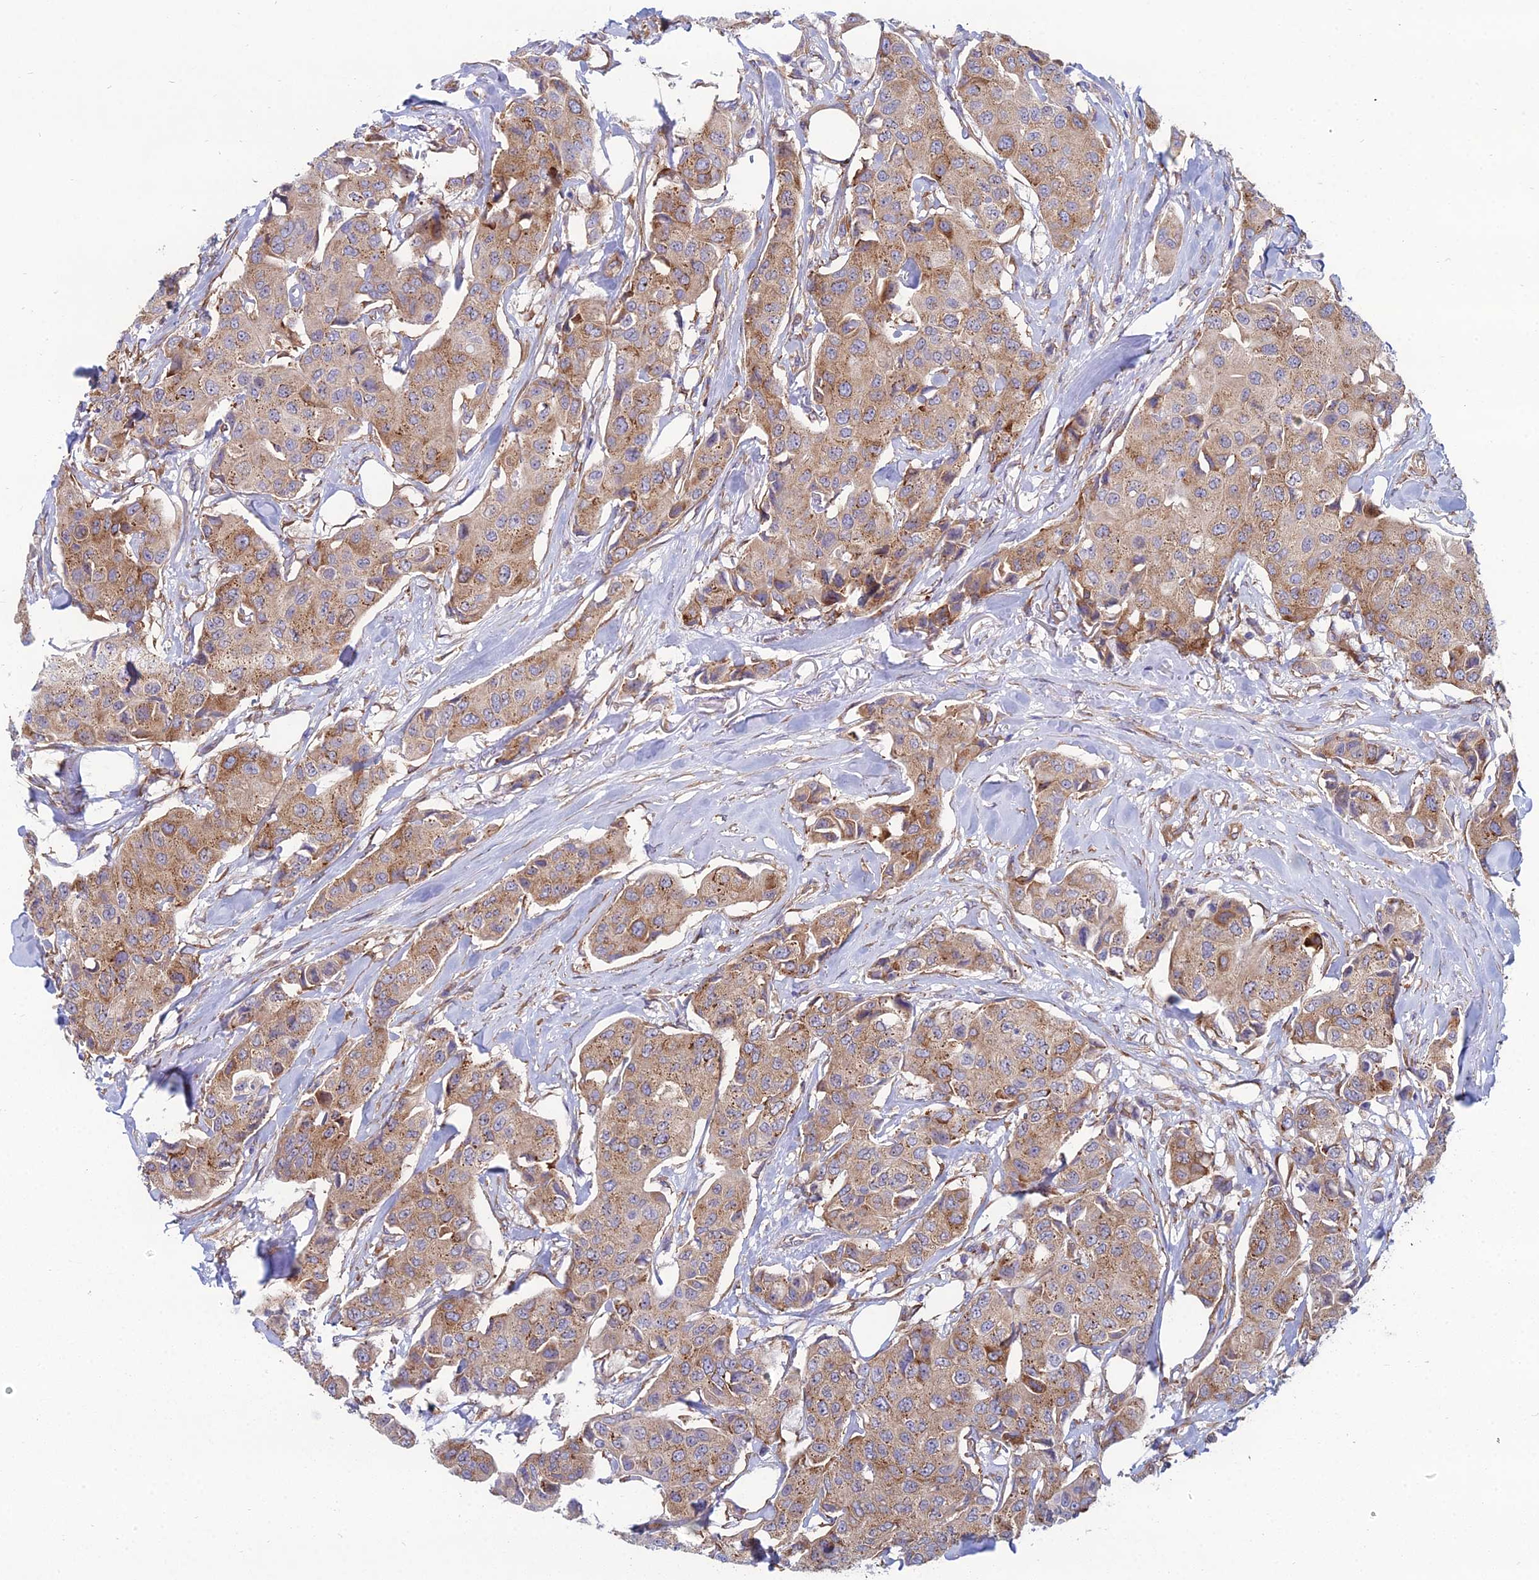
{"staining": {"intensity": "moderate", "quantity": ">75%", "location": "cytoplasmic/membranous"}, "tissue": "breast cancer", "cell_type": "Tumor cells", "image_type": "cancer", "snomed": [{"axis": "morphology", "description": "Duct carcinoma"}, {"axis": "topography", "description": "Breast"}], "caption": "A brown stain labels moderate cytoplasmic/membranous expression of a protein in human breast cancer tumor cells.", "gene": "TXLNA", "patient": {"sex": "female", "age": 80}}